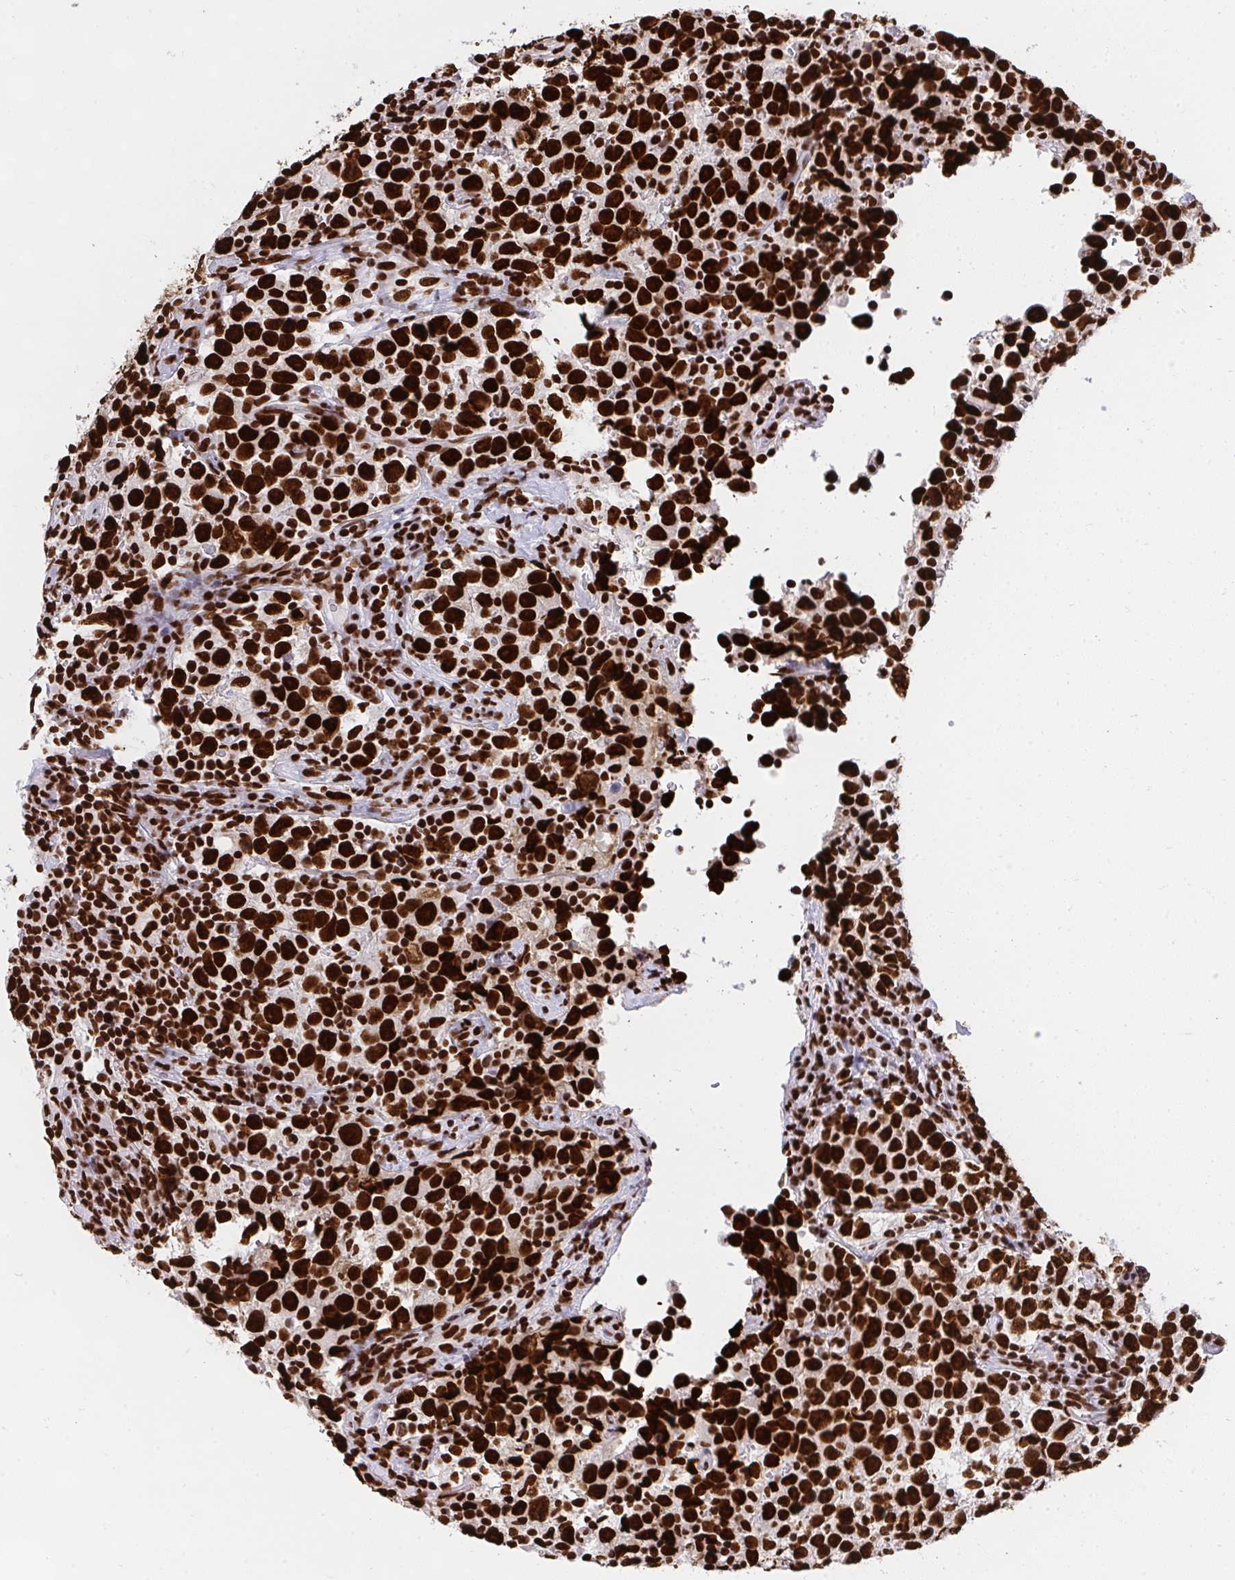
{"staining": {"intensity": "strong", "quantity": ">75%", "location": "nuclear"}, "tissue": "testis cancer", "cell_type": "Tumor cells", "image_type": "cancer", "snomed": [{"axis": "morphology", "description": "Normal tissue, NOS"}, {"axis": "morphology", "description": "Seminoma, NOS"}, {"axis": "topography", "description": "Testis"}], "caption": "Immunohistochemistry (IHC) image of neoplastic tissue: human testis seminoma stained using IHC reveals high levels of strong protein expression localized specifically in the nuclear of tumor cells, appearing as a nuclear brown color.", "gene": "HNRNPL", "patient": {"sex": "male", "age": 43}}